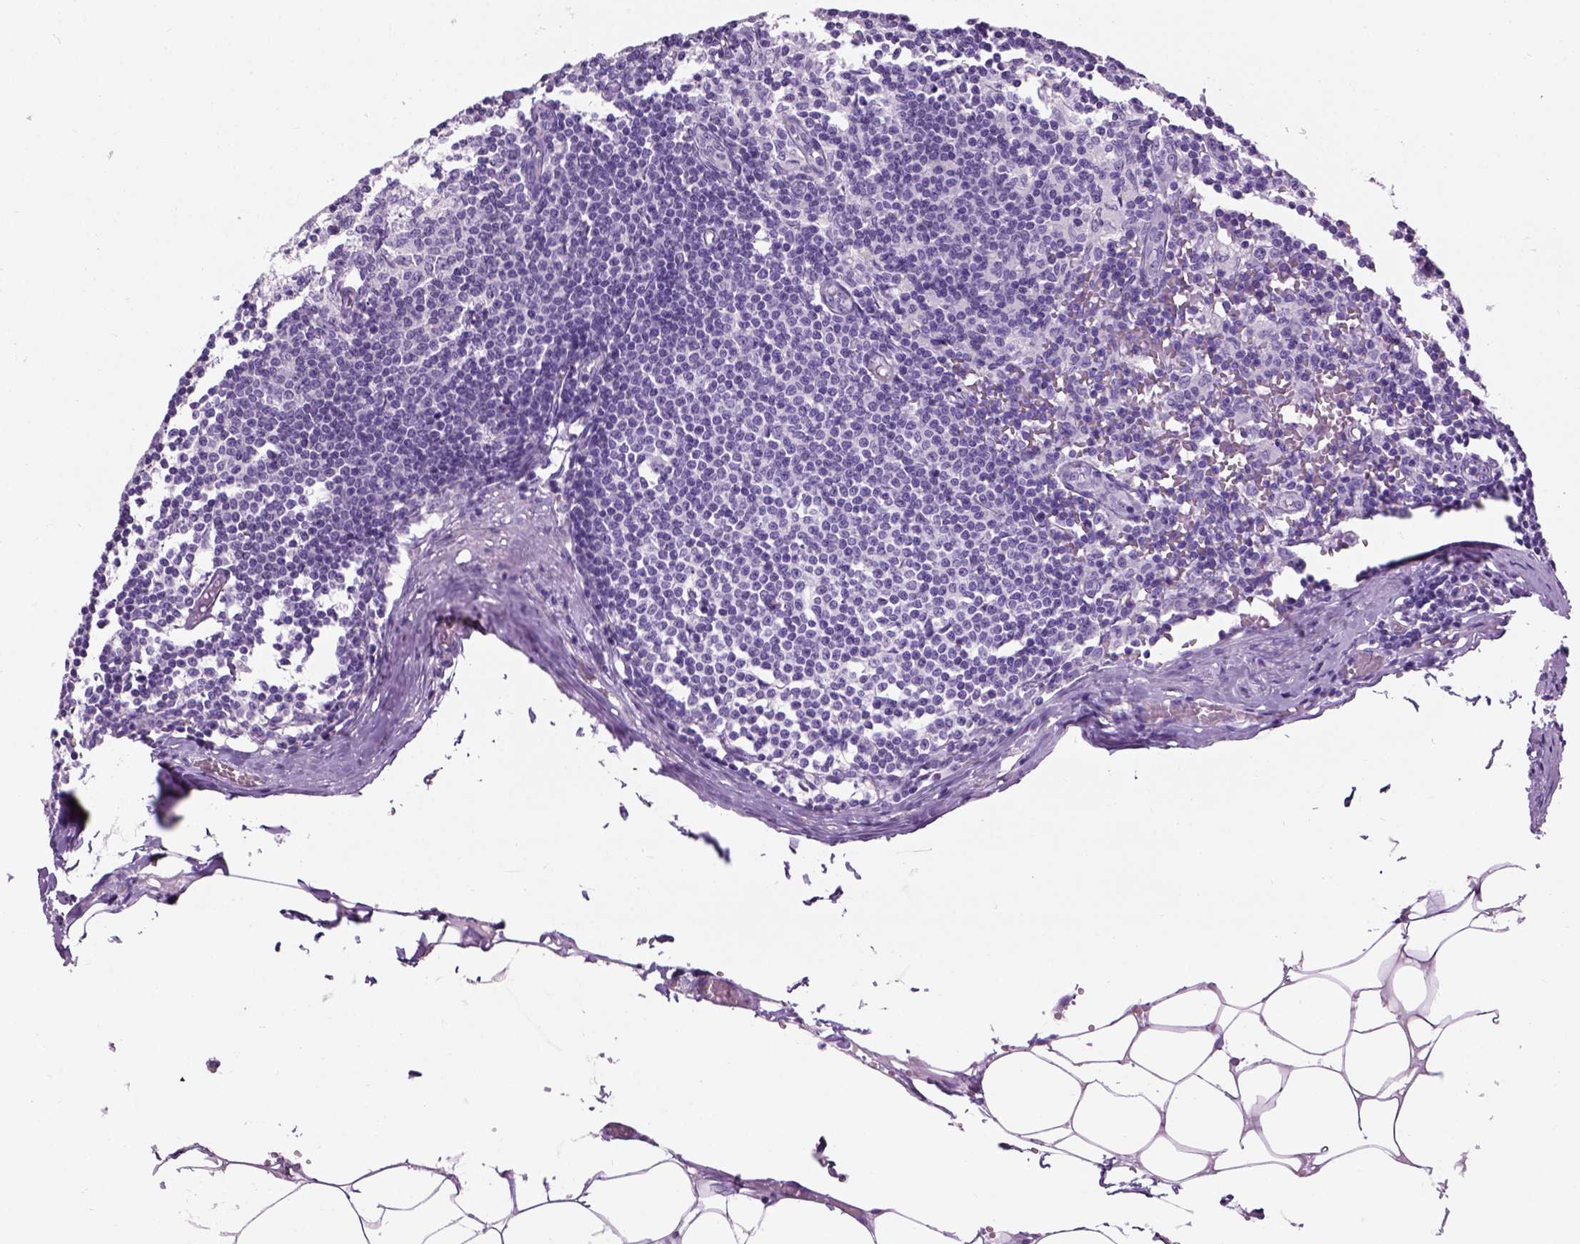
{"staining": {"intensity": "negative", "quantity": "none", "location": "none"}, "tissue": "lymph node", "cell_type": "Germinal center cells", "image_type": "normal", "snomed": [{"axis": "morphology", "description": "Normal tissue, NOS"}, {"axis": "topography", "description": "Lymph node"}], "caption": "There is no significant staining in germinal center cells of lymph node. (DAB (3,3'-diaminobenzidine) IHC, high magnification).", "gene": "GABRB2", "patient": {"sex": "female", "age": 69}}